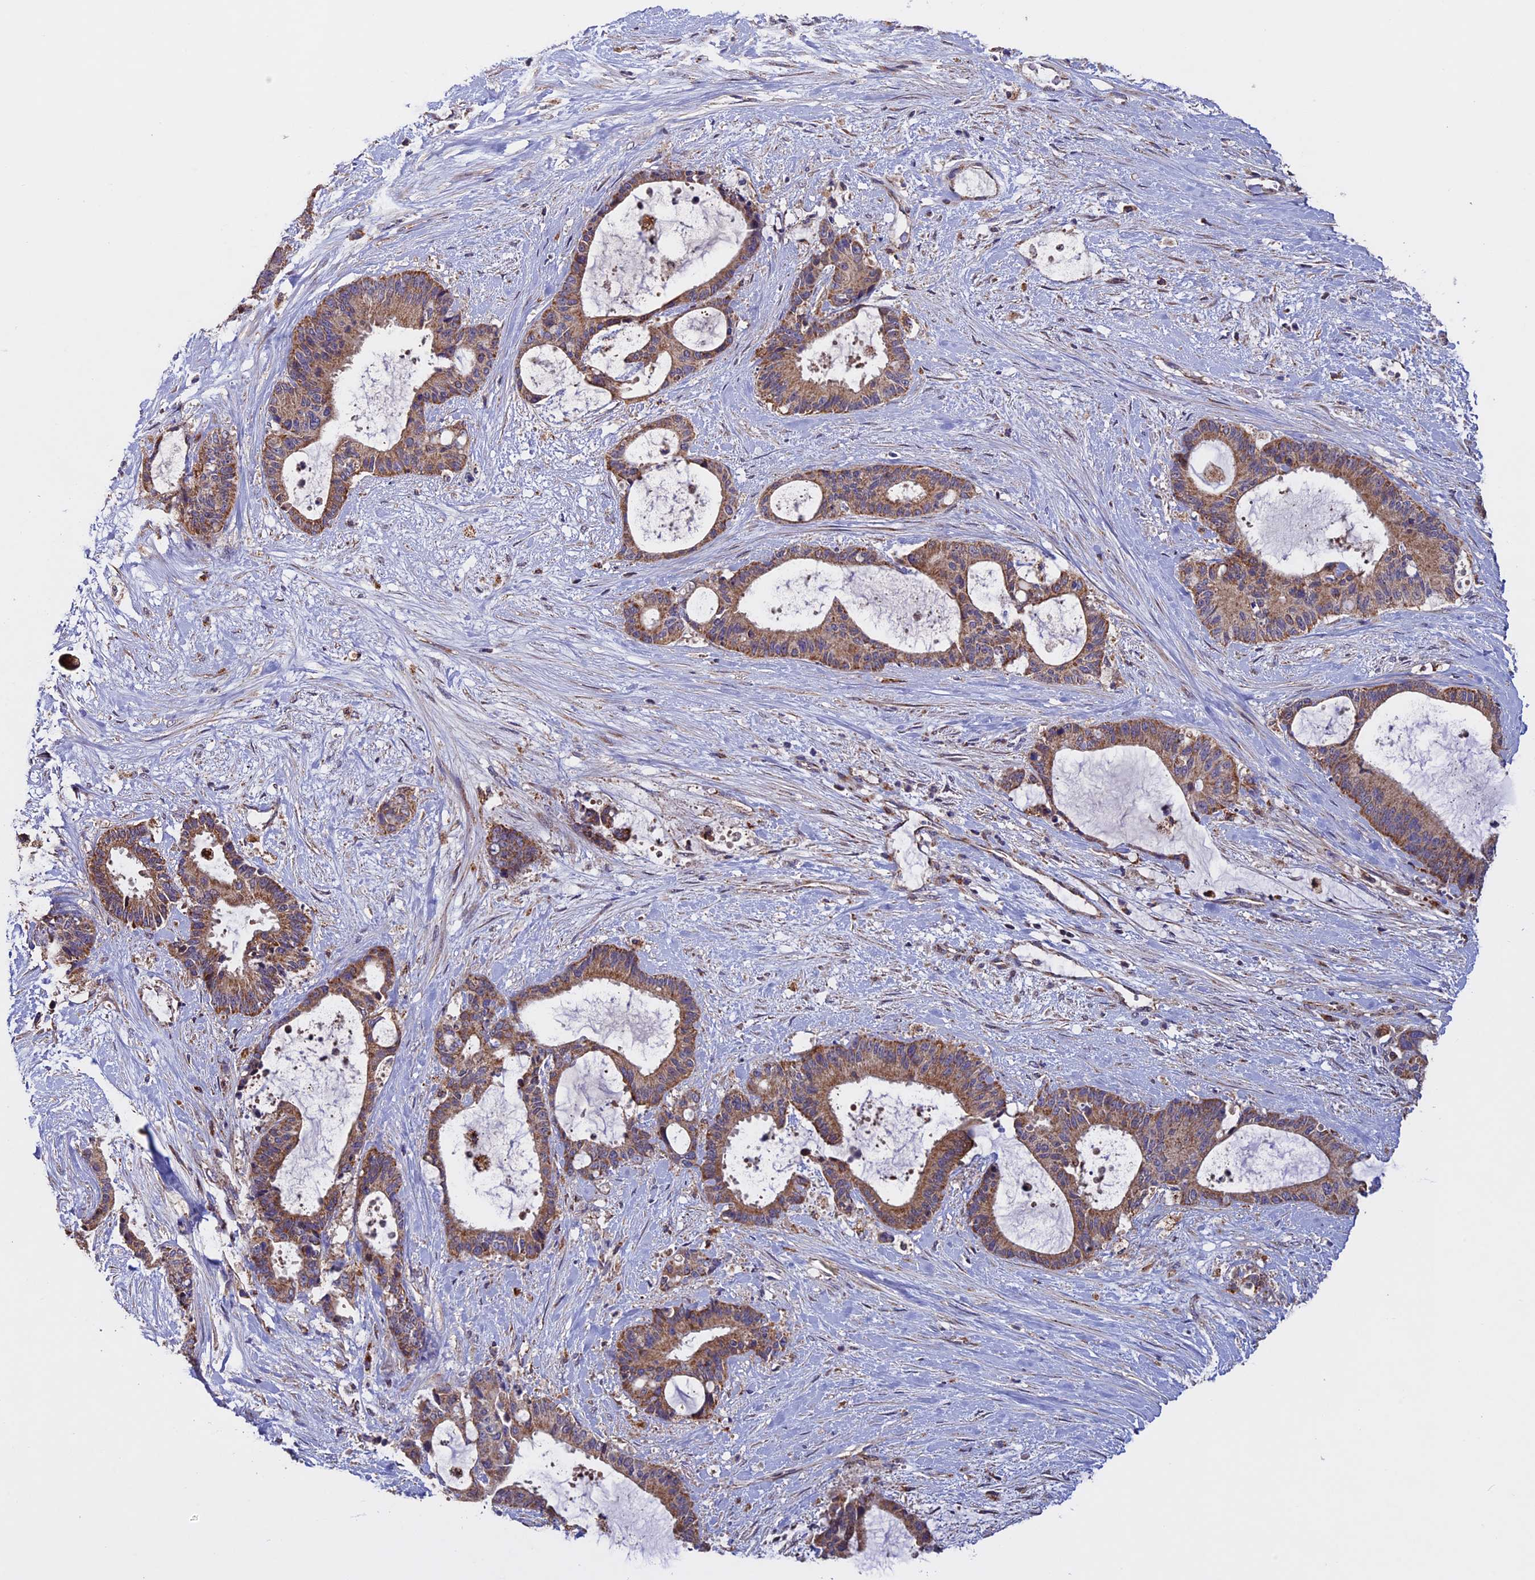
{"staining": {"intensity": "moderate", "quantity": ">75%", "location": "cytoplasmic/membranous"}, "tissue": "liver cancer", "cell_type": "Tumor cells", "image_type": "cancer", "snomed": [{"axis": "morphology", "description": "Normal tissue, NOS"}, {"axis": "morphology", "description": "Cholangiocarcinoma"}, {"axis": "topography", "description": "Liver"}, {"axis": "topography", "description": "Peripheral nerve tissue"}], "caption": "Cholangiocarcinoma (liver) stained with a protein marker exhibits moderate staining in tumor cells.", "gene": "RNF17", "patient": {"sex": "female", "age": 73}}